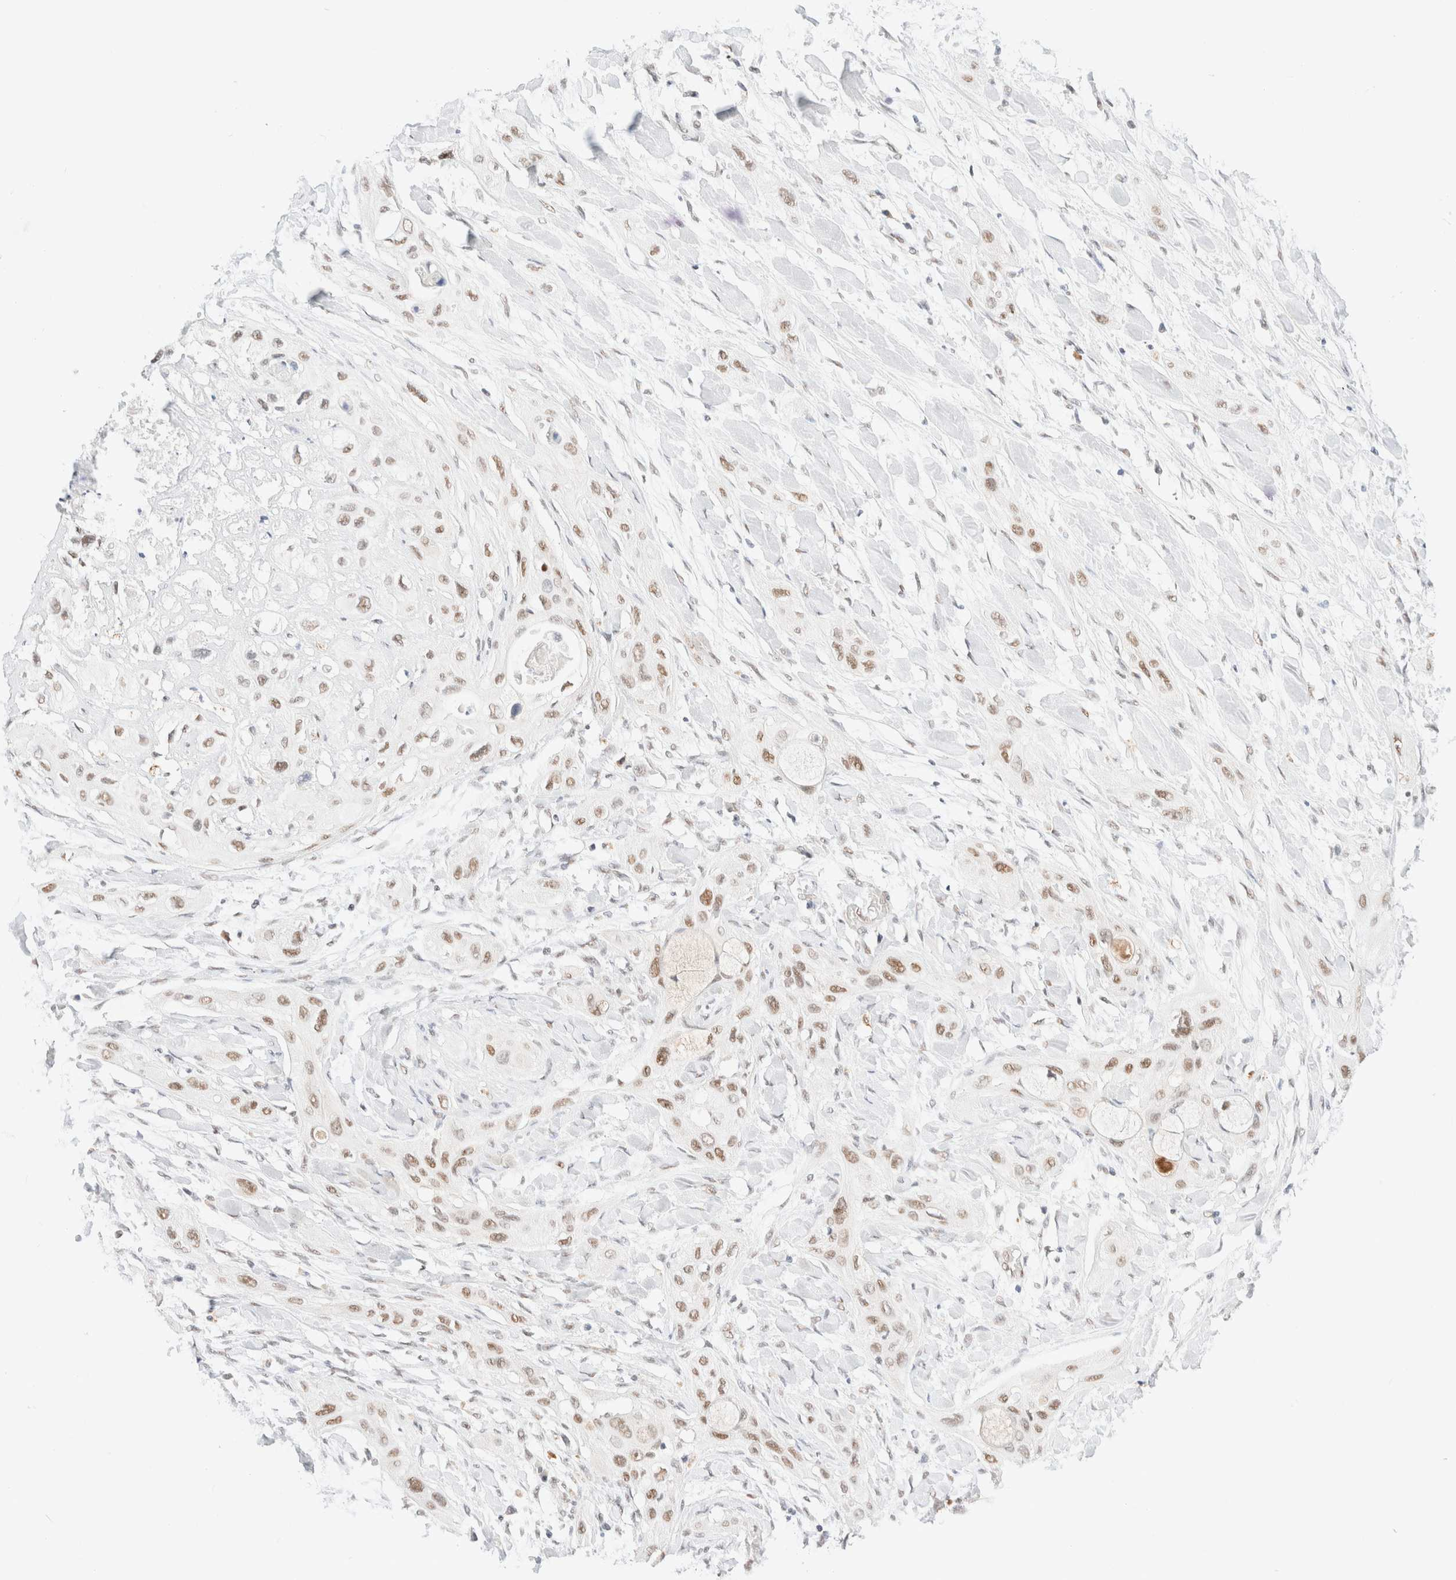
{"staining": {"intensity": "moderate", "quantity": ">75%", "location": "nuclear"}, "tissue": "lung cancer", "cell_type": "Tumor cells", "image_type": "cancer", "snomed": [{"axis": "morphology", "description": "Squamous cell carcinoma, NOS"}, {"axis": "topography", "description": "Lung"}], "caption": "Immunohistochemistry (DAB (3,3'-diaminobenzidine)) staining of lung cancer displays moderate nuclear protein expression in approximately >75% of tumor cells.", "gene": "CIC", "patient": {"sex": "female", "age": 47}}